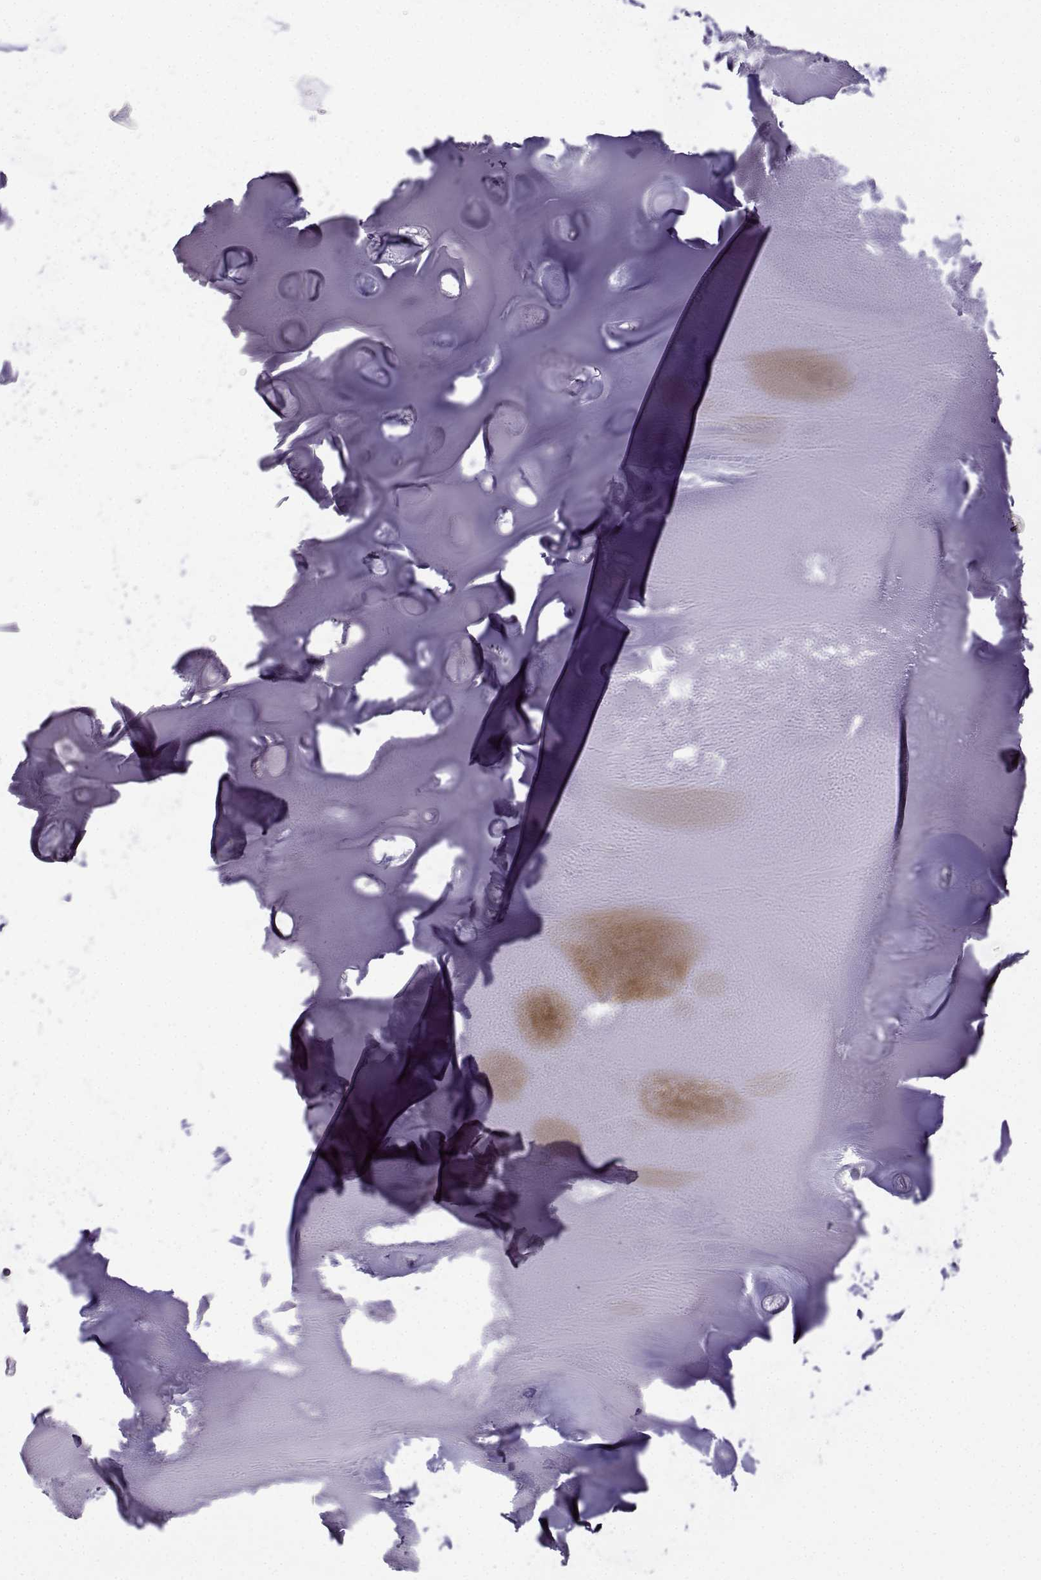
{"staining": {"intensity": "negative", "quantity": "none", "location": "none"}, "tissue": "soft tissue", "cell_type": "Chondrocytes", "image_type": "normal", "snomed": [{"axis": "morphology", "description": "Normal tissue, NOS"}, {"axis": "morphology", "description": "Squamous cell carcinoma, NOS"}, {"axis": "topography", "description": "Cartilage tissue"}, {"axis": "topography", "description": "Lung"}], "caption": "IHC micrograph of normal soft tissue stained for a protein (brown), which exhibits no expression in chondrocytes. (DAB IHC with hematoxylin counter stain).", "gene": "MRGBP", "patient": {"sex": "male", "age": 66}}